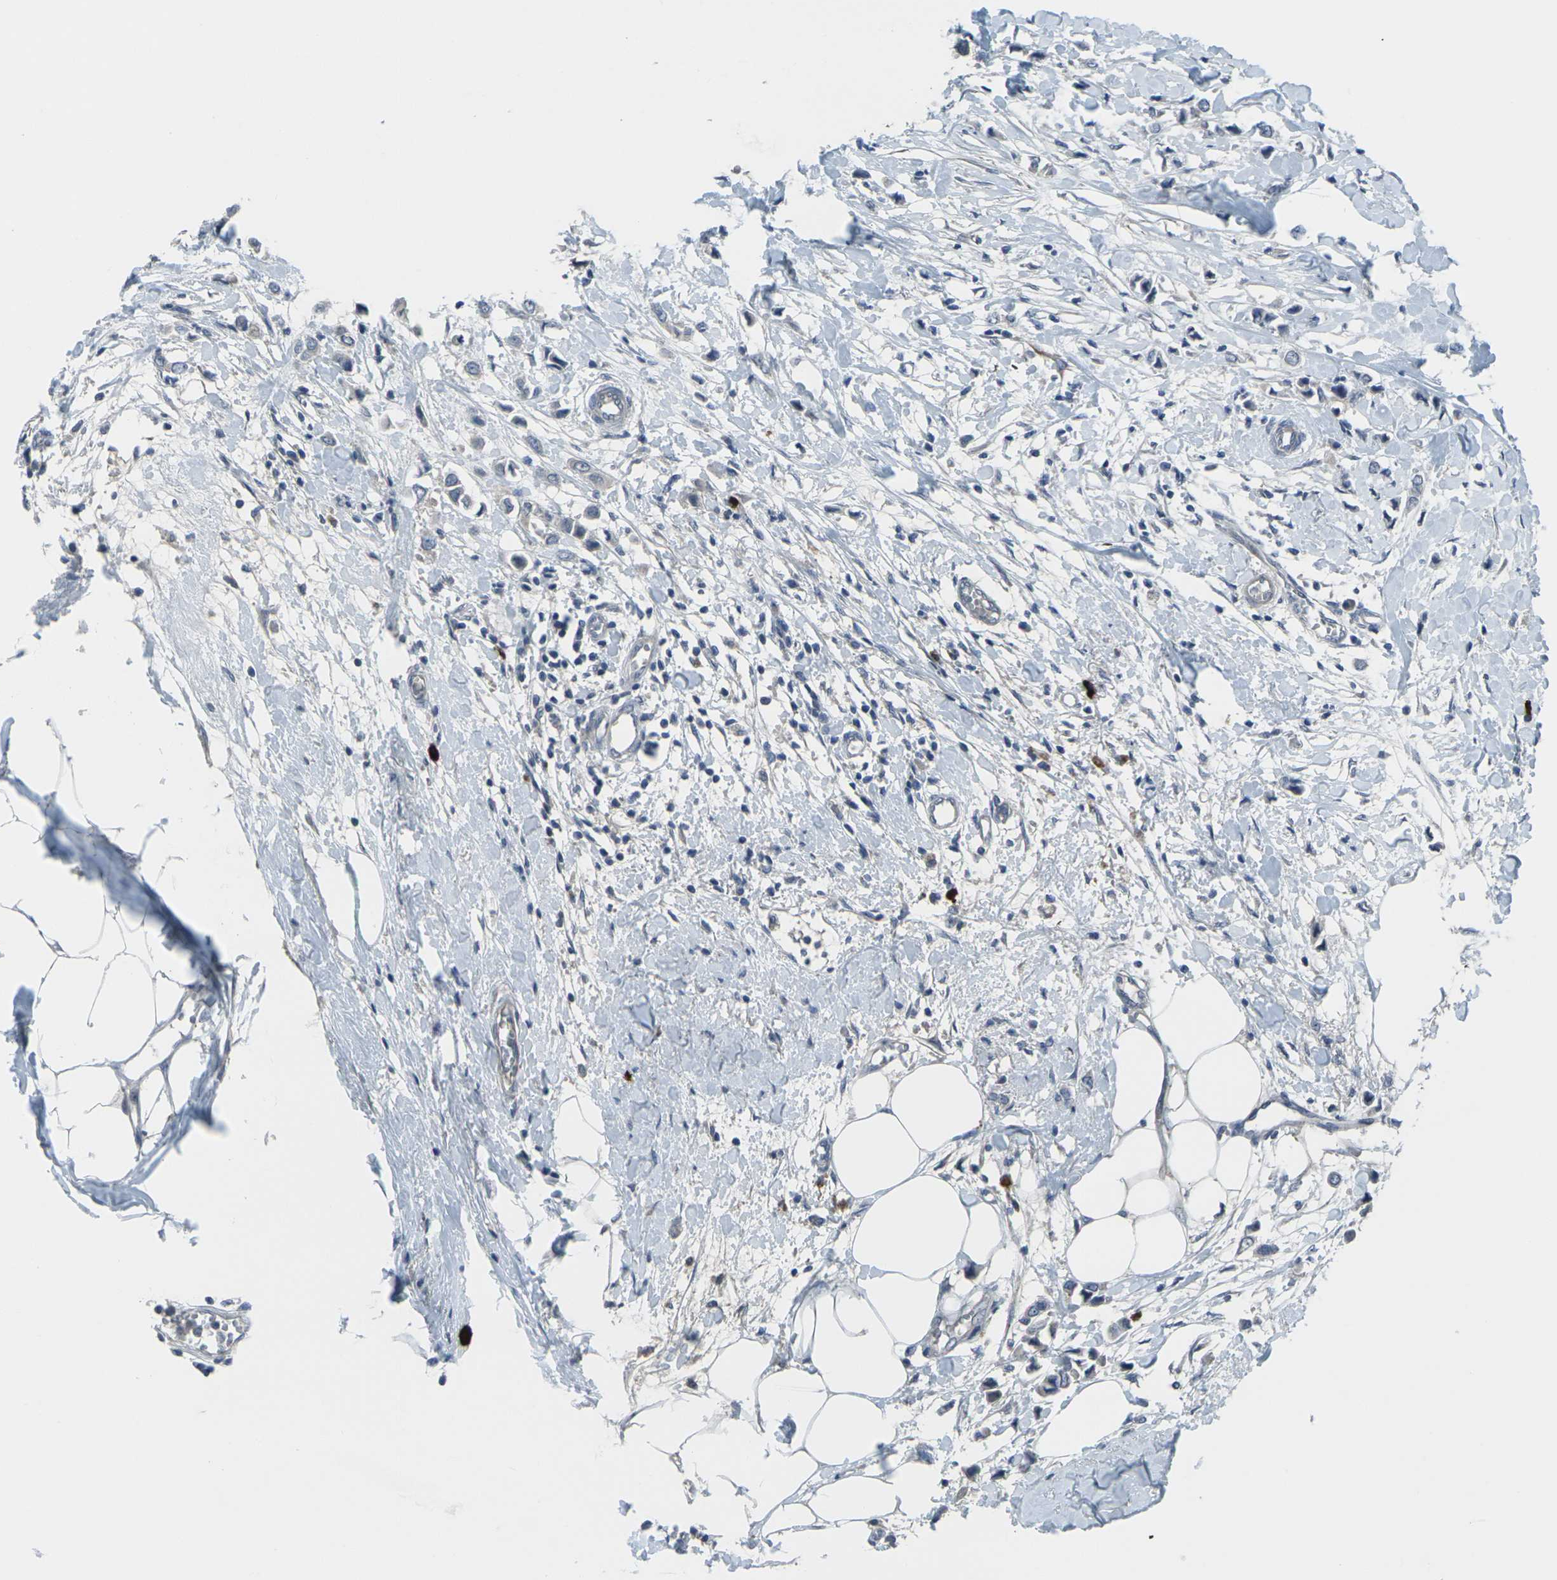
{"staining": {"intensity": "negative", "quantity": "none", "location": "none"}, "tissue": "breast cancer", "cell_type": "Tumor cells", "image_type": "cancer", "snomed": [{"axis": "morphology", "description": "Lobular carcinoma"}, {"axis": "topography", "description": "Breast"}], "caption": "Breast cancer (lobular carcinoma) stained for a protein using immunohistochemistry demonstrates no staining tumor cells.", "gene": "CCR10", "patient": {"sex": "female", "age": 51}}